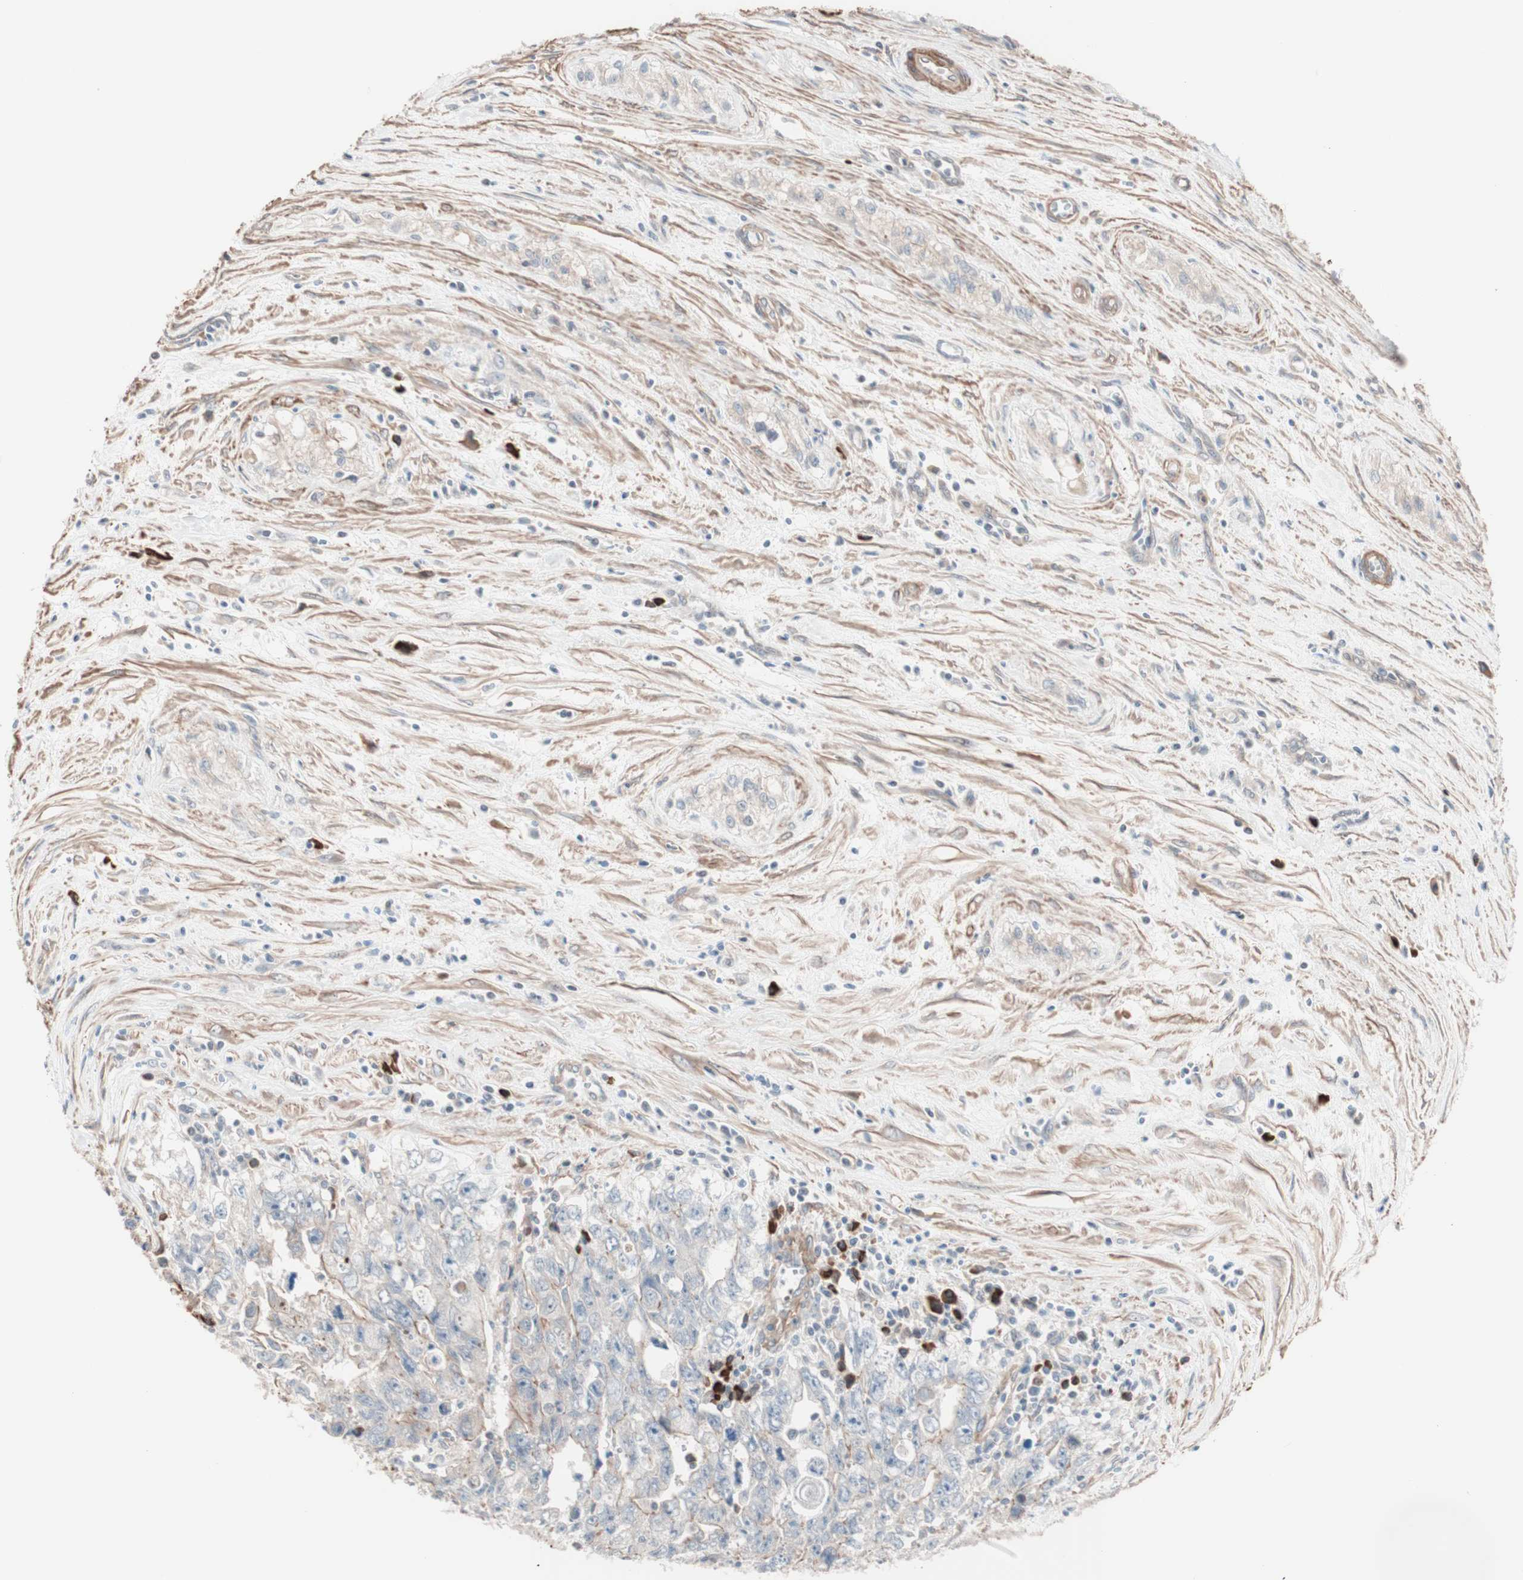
{"staining": {"intensity": "weak", "quantity": "25%-75%", "location": "cytoplasmic/membranous"}, "tissue": "testis cancer", "cell_type": "Tumor cells", "image_type": "cancer", "snomed": [{"axis": "morphology", "description": "Carcinoma, Embryonal, NOS"}, {"axis": "topography", "description": "Testis"}], "caption": "A low amount of weak cytoplasmic/membranous expression is seen in about 25%-75% of tumor cells in testis embryonal carcinoma tissue. (IHC, brightfield microscopy, high magnification).", "gene": "ALG5", "patient": {"sex": "male", "age": 28}}